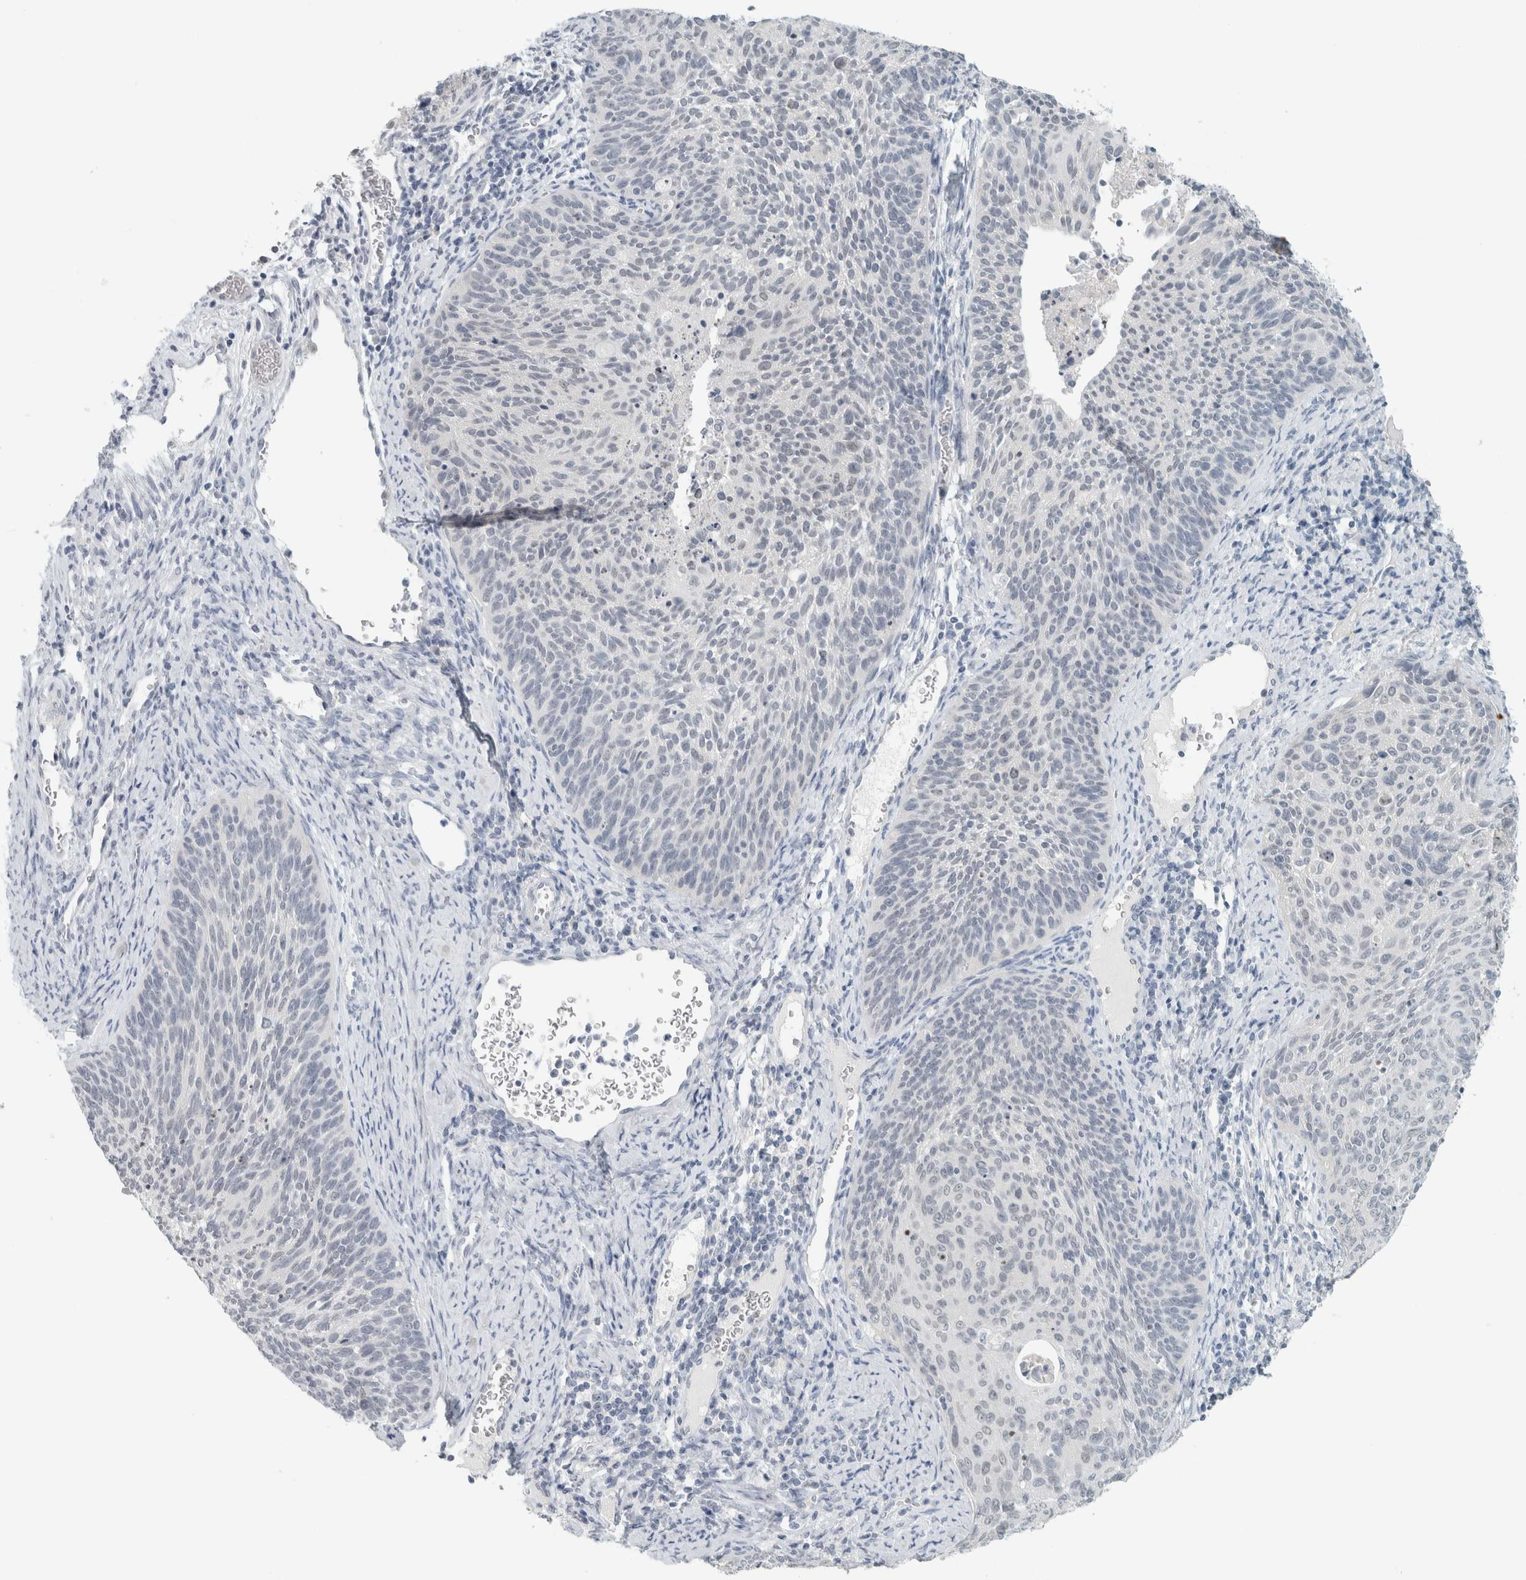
{"staining": {"intensity": "negative", "quantity": "none", "location": "none"}, "tissue": "cervical cancer", "cell_type": "Tumor cells", "image_type": "cancer", "snomed": [{"axis": "morphology", "description": "Squamous cell carcinoma, NOS"}, {"axis": "topography", "description": "Cervix"}], "caption": "The histopathology image displays no staining of tumor cells in cervical squamous cell carcinoma. (Brightfield microscopy of DAB (3,3'-diaminobenzidine) immunohistochemistry (IHC) at high magnification).", "gene": "TRIT1", "patient": {"sex": "female", "age": 55}}